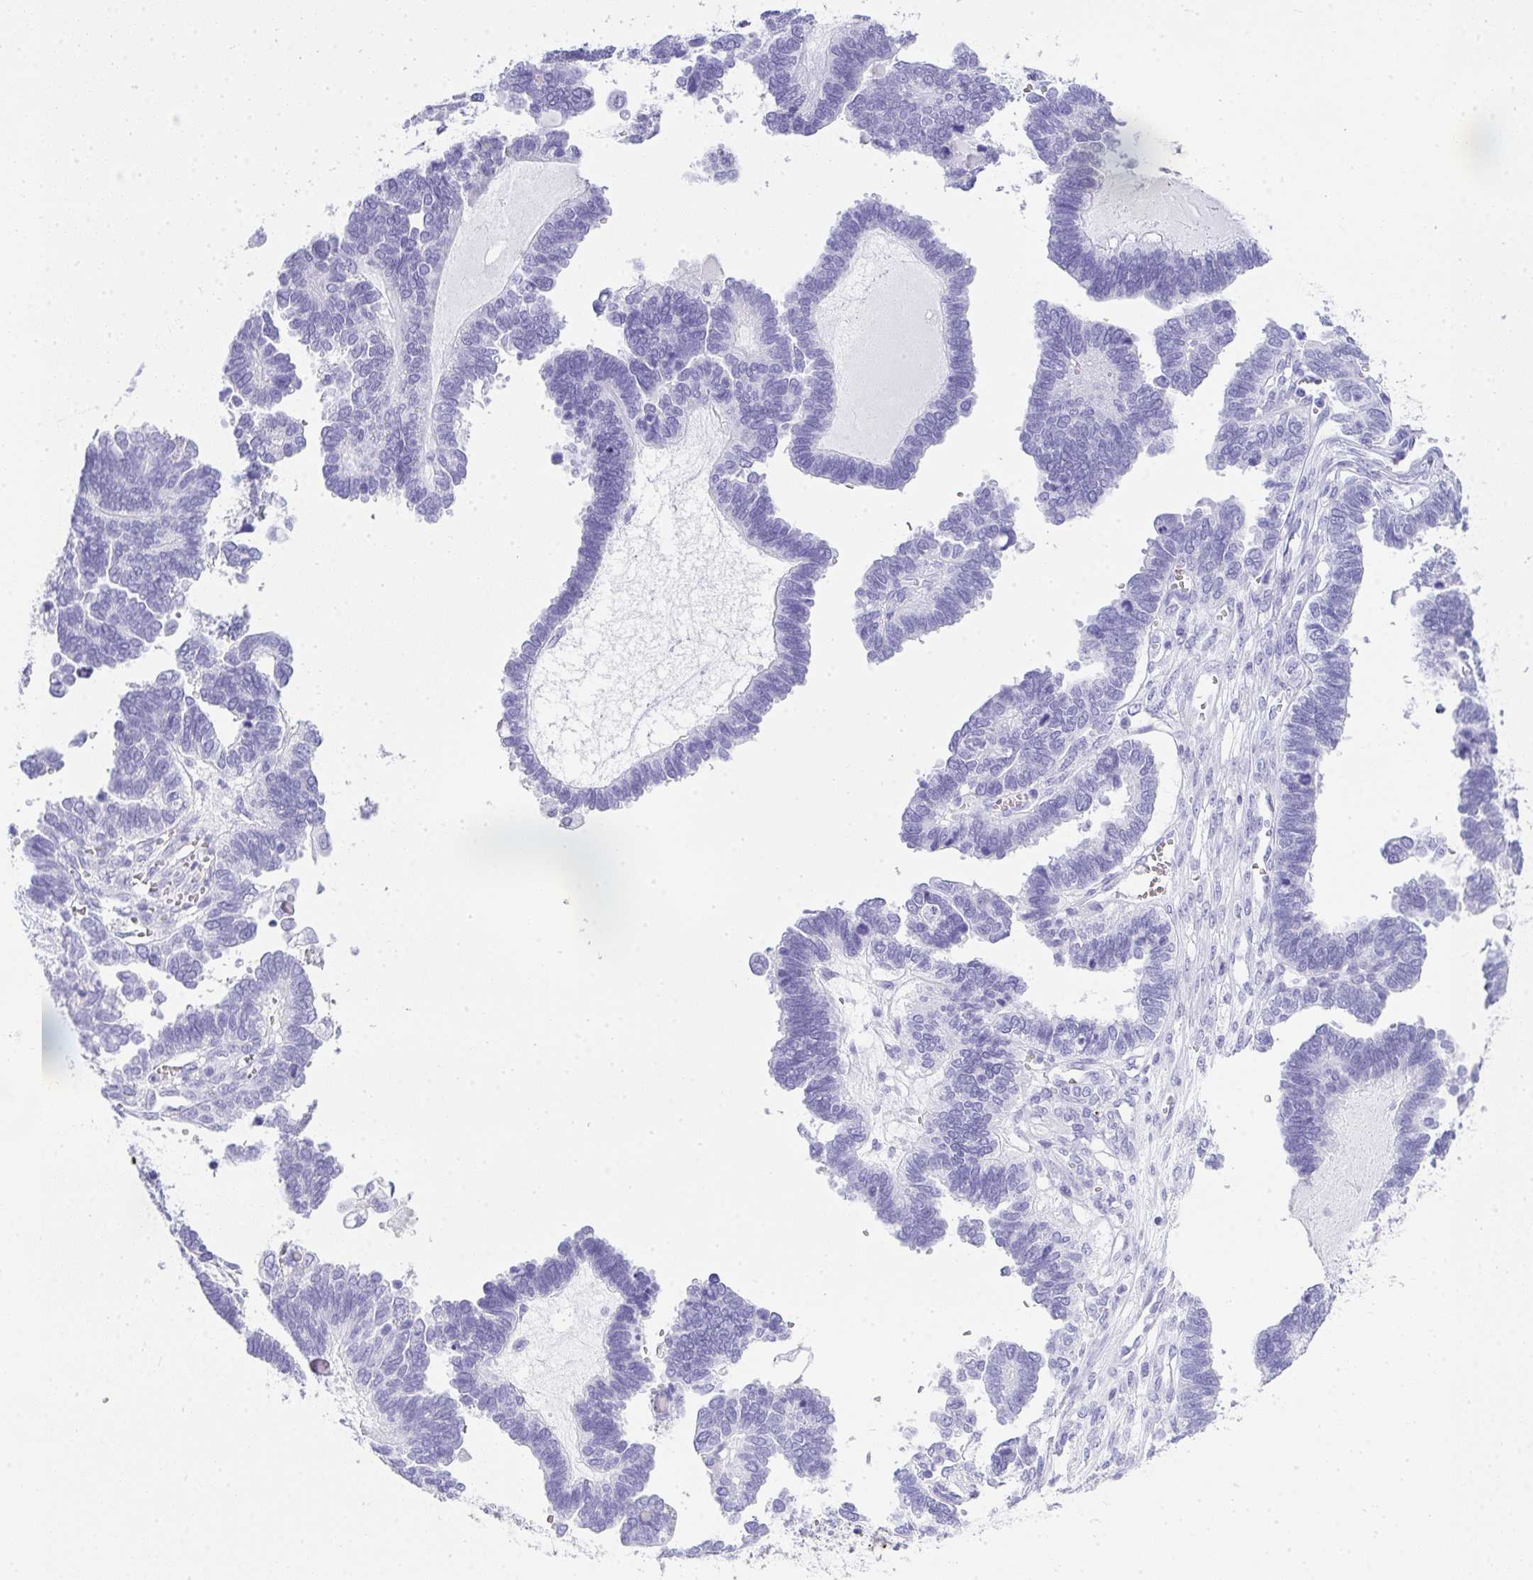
{"staining": {"intensity": "negative", "quantity": "none", "location": "none"}, "tissue": "ovarian cancer", "cell_type": "Tumor cells", "image_type": "cancer", "snomed": [{"axis": "morphology", "description": "Cystadenocarcinoma, serous, NOS"}, {"axis": "topography", "description": "Ovary"}], "caption": "There is no significant staining in tumor cells of serous cystadenocarcinoma (ovarian).", "gene": "CDADC1", "patient": {"sex": "female", "age": 51}}